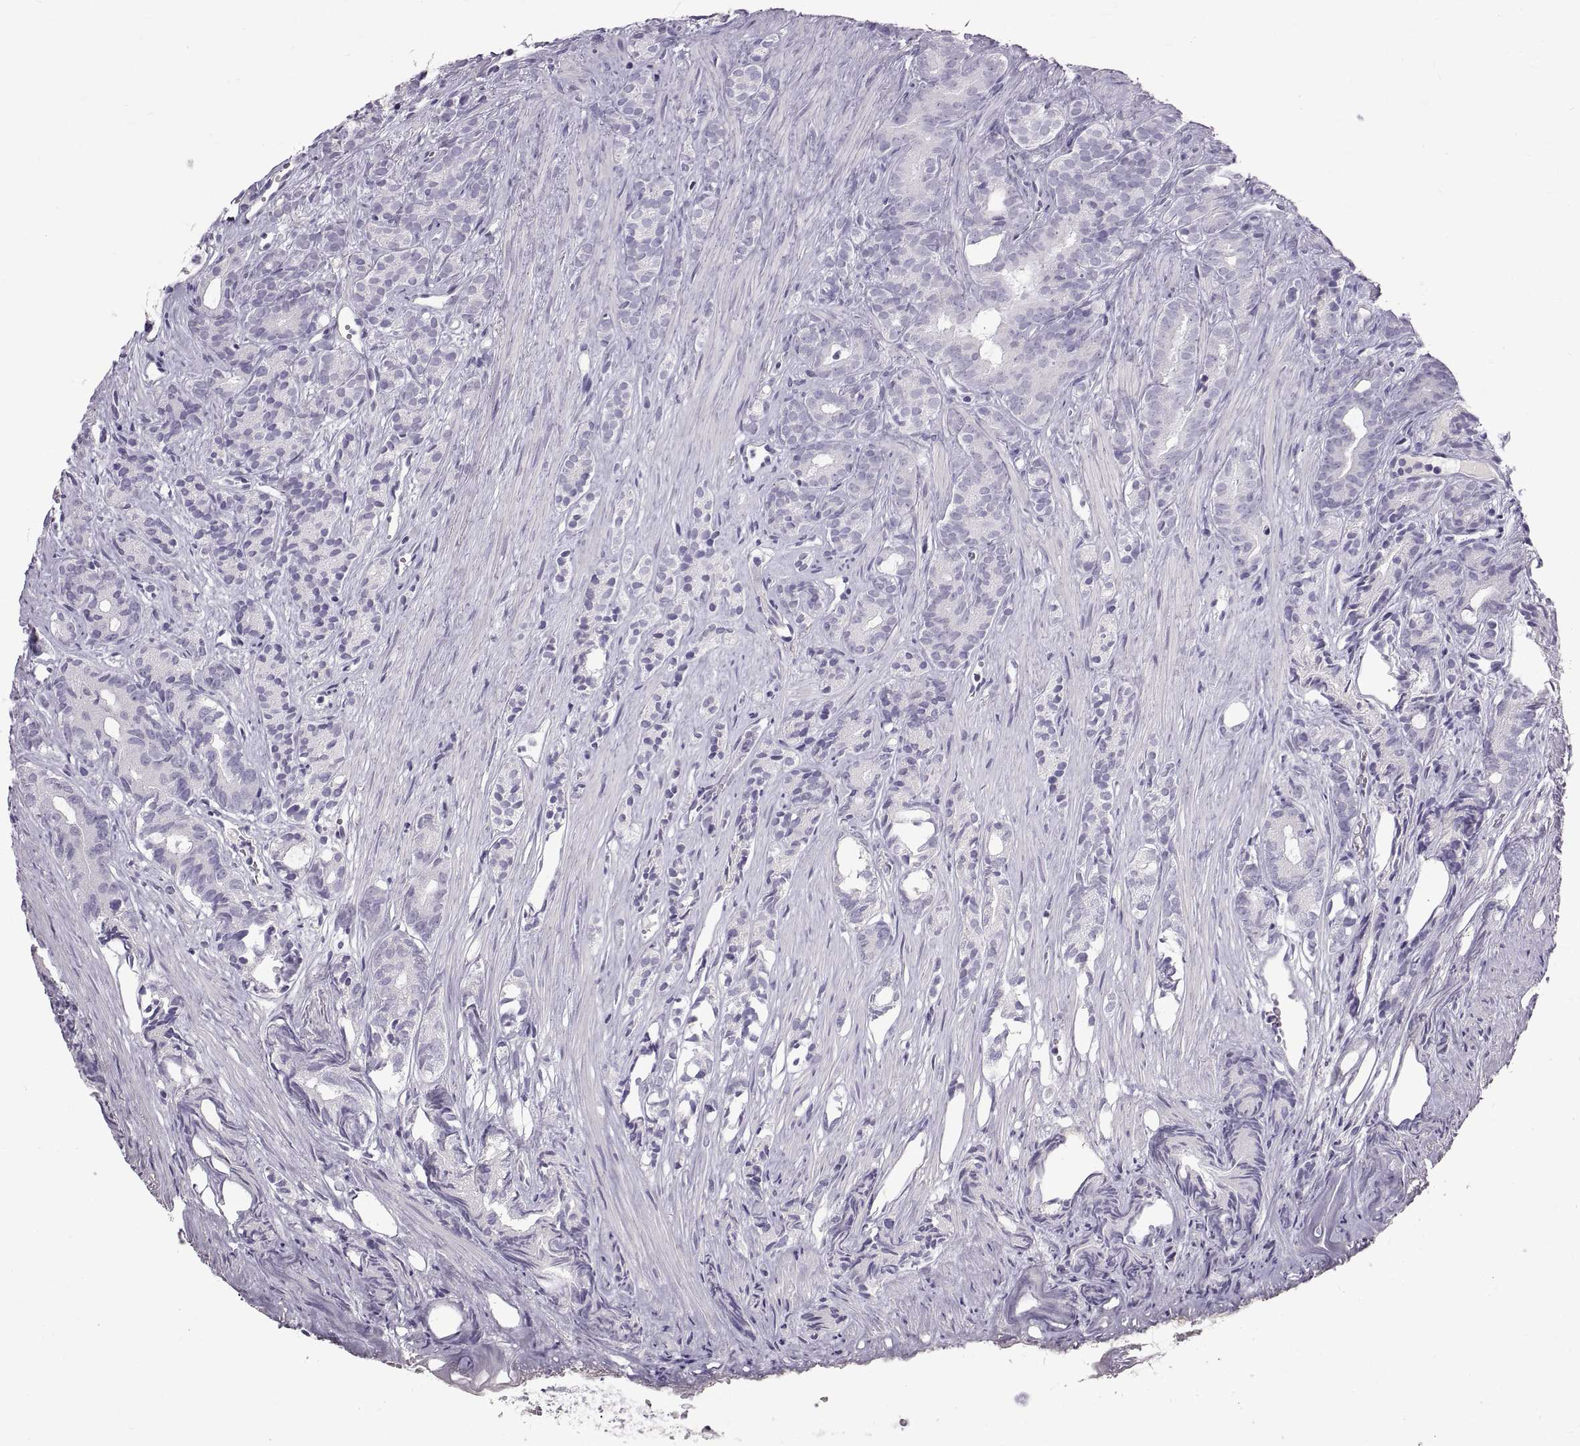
{"staining": {"intensity": "negative", "quantity": "none", "location": "none"}, "tissue": "prostate cancer", "cell_type": "Tumor cells", "image_type": "cancer", "snomed": [{"axis": "morphology", "description": "Adenocarcinoma, High grade"}, {"axis": "topography", "description": "Prostate"}], "caption": "Immunohistochemistry (IHC) of prostate cancer (adenocarcinoma (high-grade)) demonstrates no staining in tumor cells. (Immunohistochemistry (IHC), brightfield microscopy, high magnification).", "gene": "WFDC8", "patient": {"sex": "male", "age": 84}}